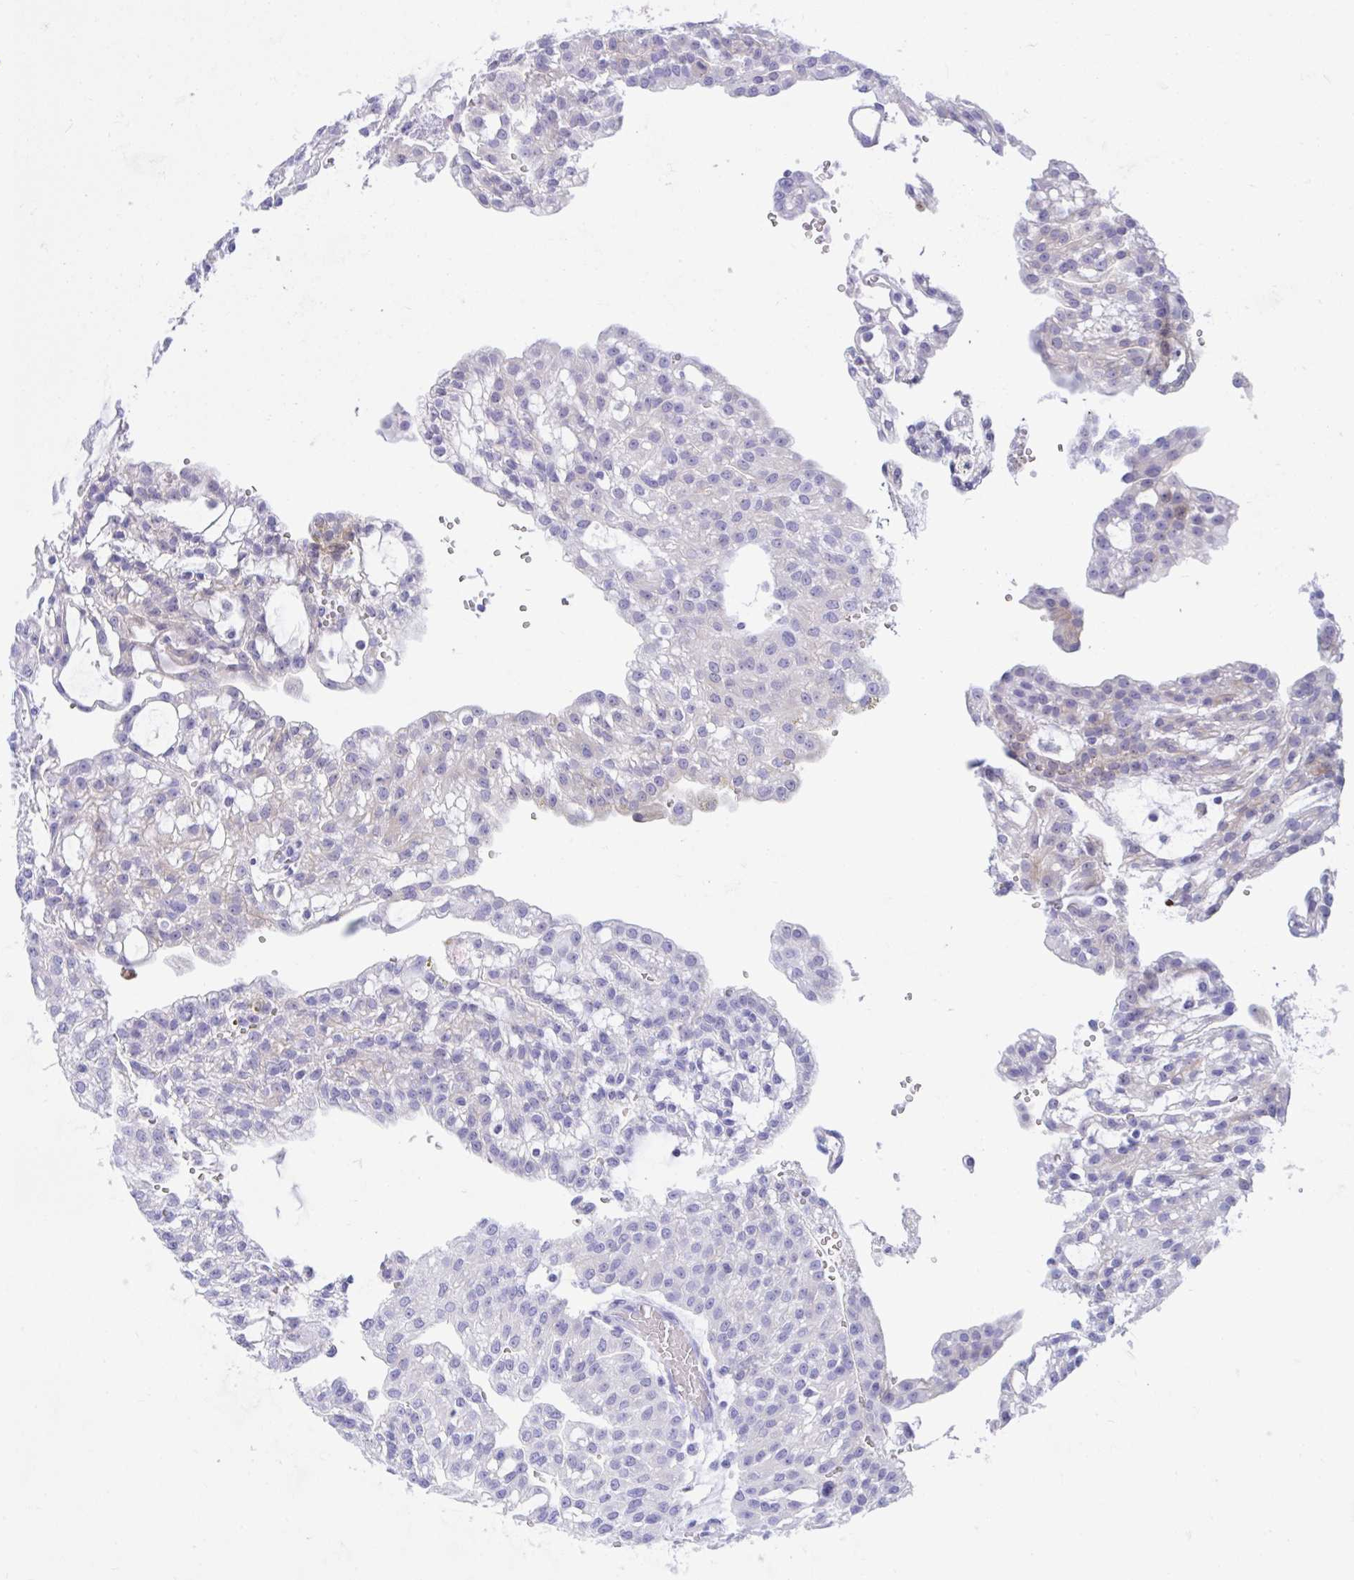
{"staining": {"intensity": "weak", "quantity": "<25%", "location": "cytoplasmic/membranous"}, "tissue": "renal cancer", "cell_type": "Tumor cells", "image_type": "cancer", "snomed": [{"axis": "morphology", "description": "Adenocarcinoma, NOS"}, {"axis": "topography", "description": "Kidney"}], "caption": "An image of human renal cancer is negative for staining in tumor cells. Brightfield microscopy of immunohistochemistry (IHC) stained with DAB (3,3'-diaminobenzidine) (brown) and hematoxylin (blue), captured at high magnification.", "gene": "BEX5", "patient": {"sex": "male", "age": 63}}